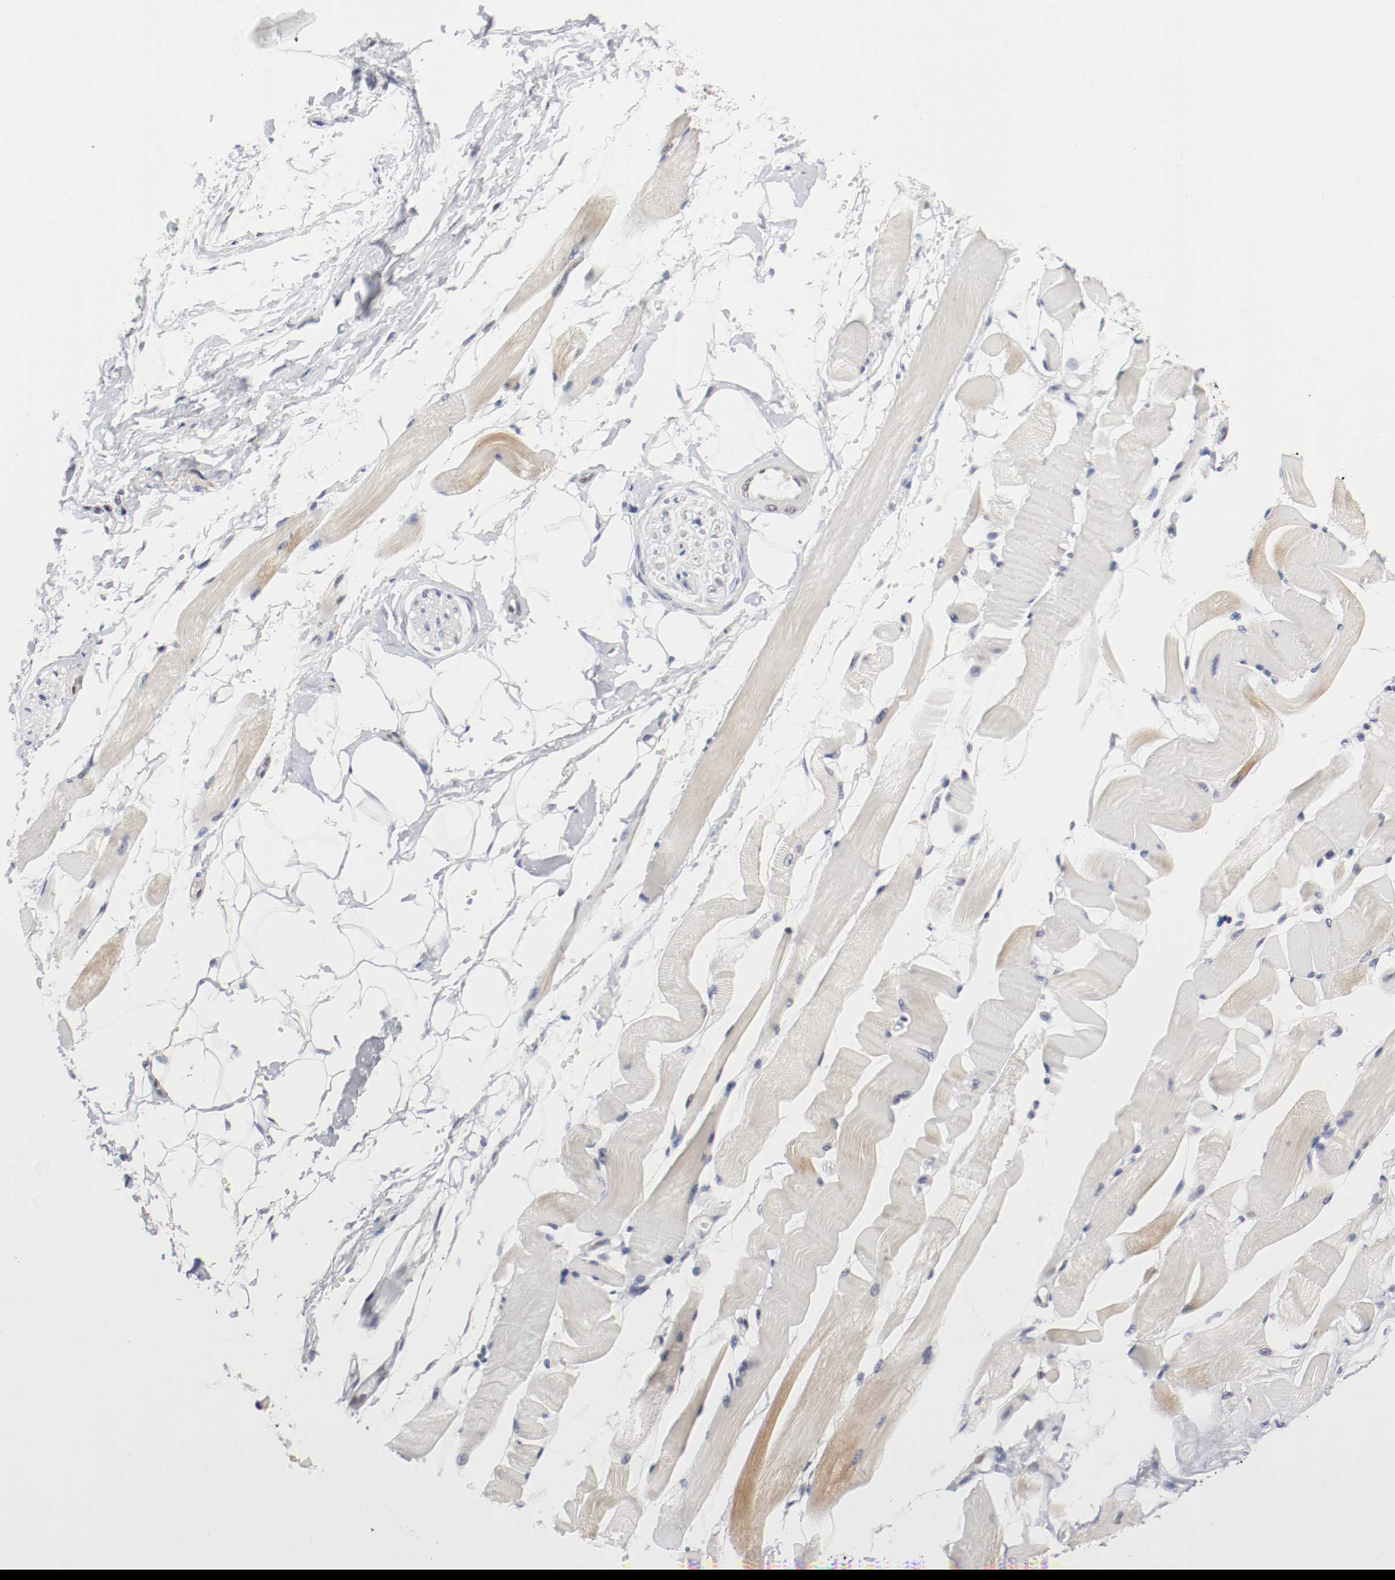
{"staining": {"intensity": "weak", "quantity": "25%-75%", "location": "cytoplasmic/membranous"}, "tissue": "skeletal muscle", "cell_type": "Myocytes", "image_type": "normal", "snomed": [{"axis": "morphology", "description": "Normal tissue, NOS"}, {"axis": "topography", "description": "Skeletal muscle"}, {"axis": "topography", "description": "Peripheral nerve tissue"}], "caption": "This photomicrograph displays IHC staining of normal human skeletal muscle, with low weak cytoplasmic/membranous expression in about 25%-75% of myocytes.", "gene": "FOSL2", "patient": {"sex": "female", "age": 84}}